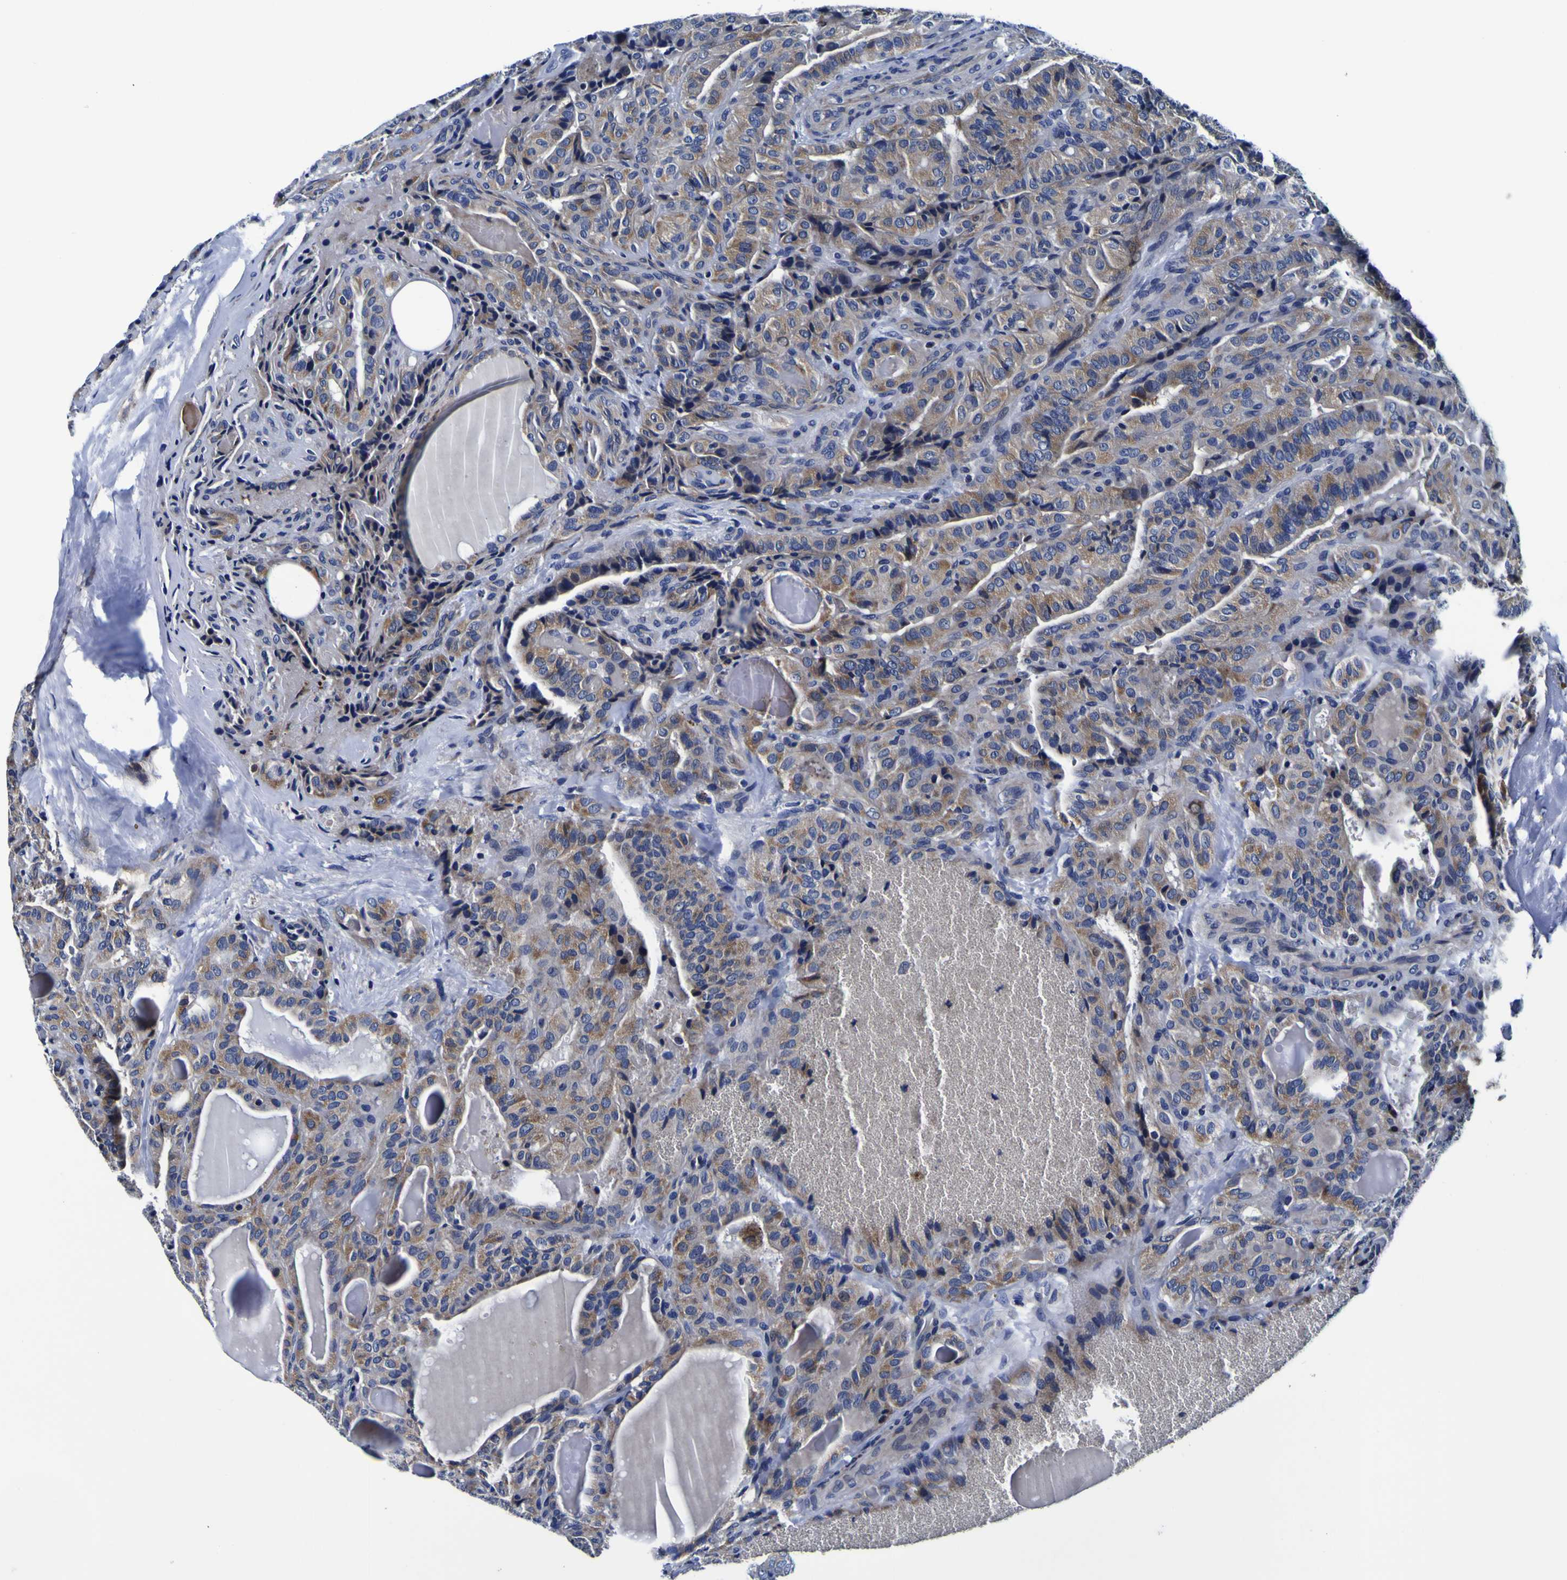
{"staining": {"intensity": "moderate", "quantity": ">75%", "location": "cytoplasmic/membranous"}, "tissue": "thyroid cancer", "cell_type": "Tumor cells", "image_type": "cancer", "snomed": [{"axis": "morphology", "description": "Papillary adenocarcinoma, NOS"}, {"axis": "topography", "description": "Thyroid gland"}], "caption": "Immunohistochemistry (IHC) image of neoplastic tissue: human thyroid cancer (papillary adenocarcinoma) stained using immunohistochemistry shows medium levels of moderate protein expression localized specifically in the cytoplasmic/membranous of tumor cells, appearing as a cytoplasmic/membranous brown color.", "gene": "PDLIM4", "patient": {"sex": "male", "age": 77}}